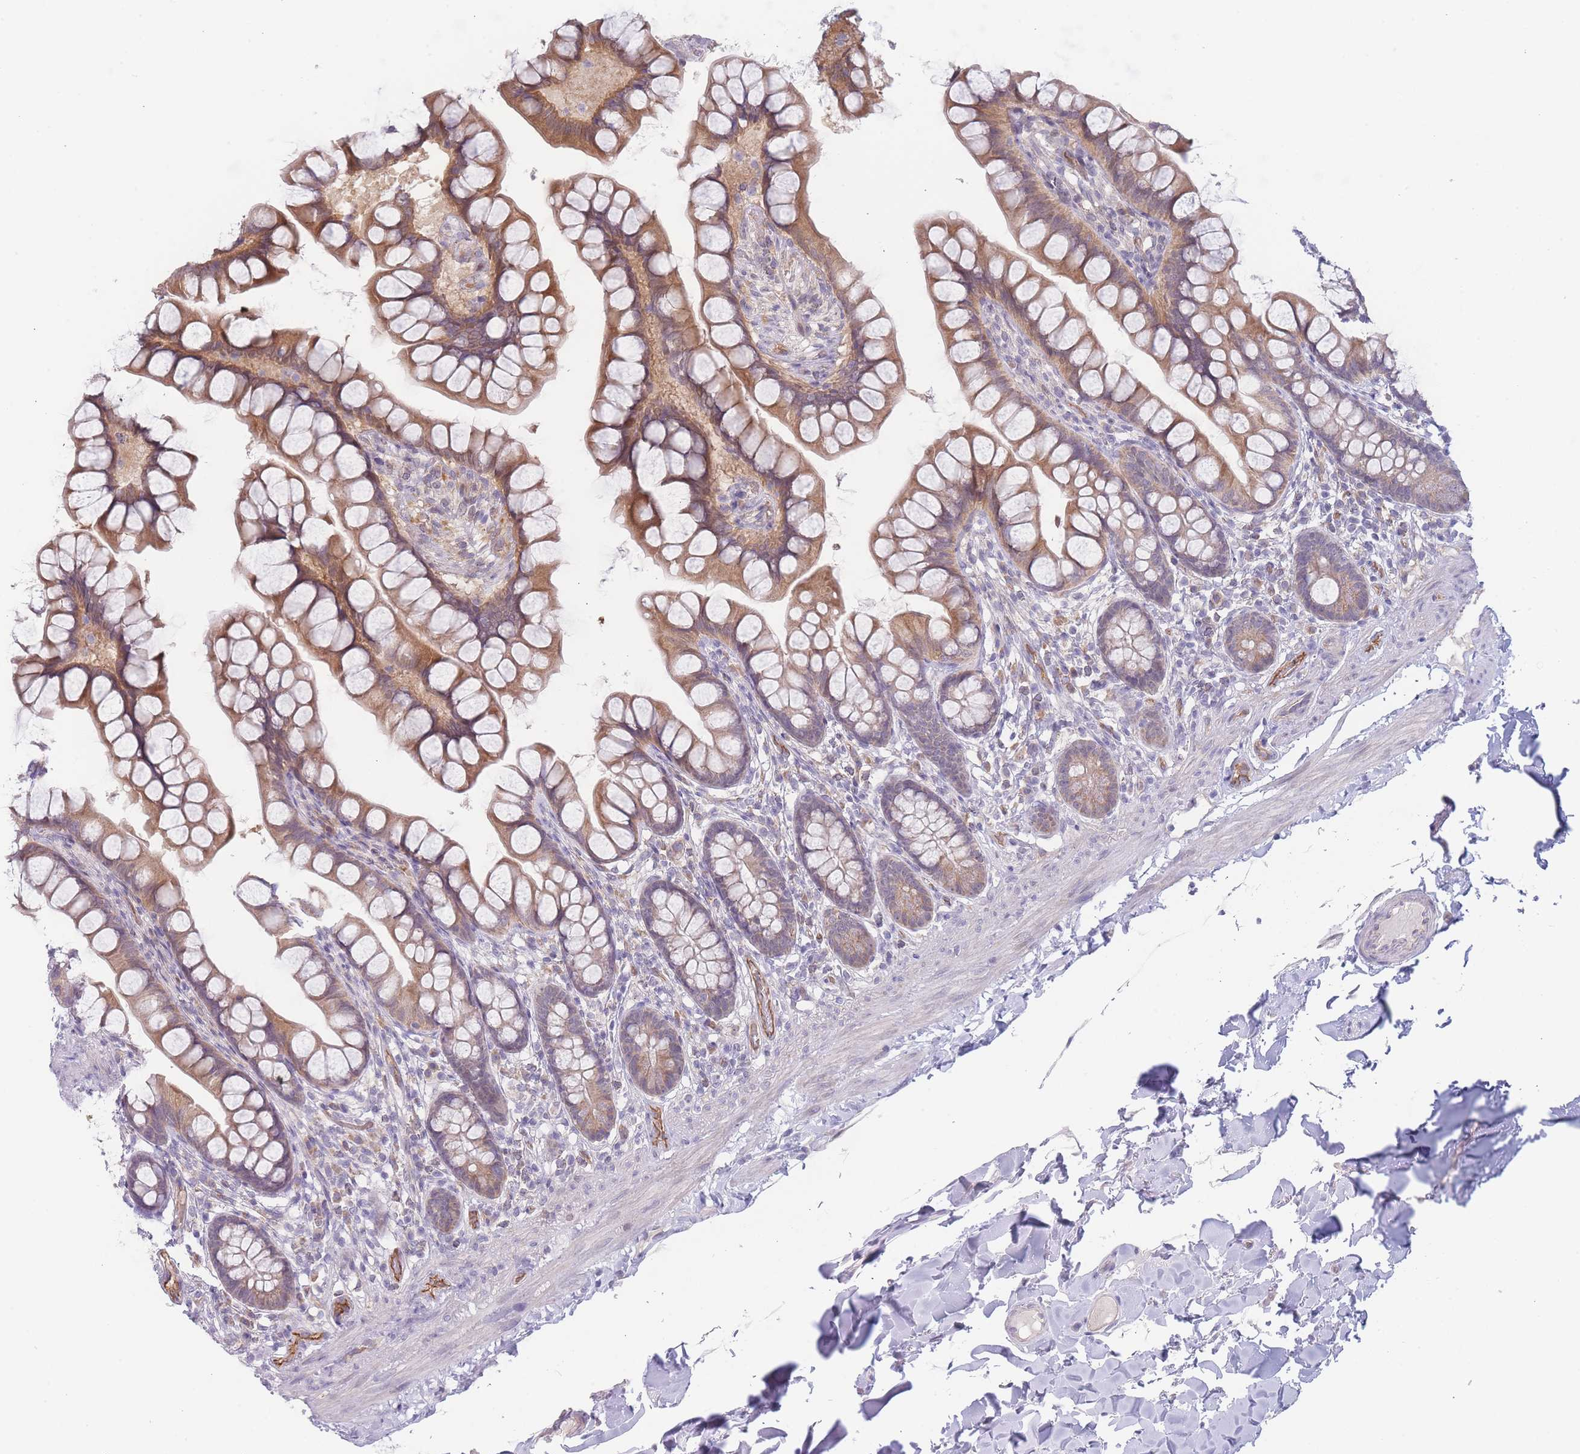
{"staining": {"intensity": "moderate", "quantity": ">75%", "location": "cytoplasmic/membranous"}, "tissue": "small intestine", "cell_type": "Glandular cells", "image_type": "normal", "snomed": [{"axis": "morphology", "description": "Normal tissue, NOS"}, {"axis": "topography", "description": "Small intestine"}], "caption": "IHC micrograph of normal human small intestine stained for a protein (brown), which displays medium levels of moderate cytoplasmic/membranous staining in about >75% of glandular cells.", "gene": "FAM227B", "patient": {"sex": "male", "age": 70}}